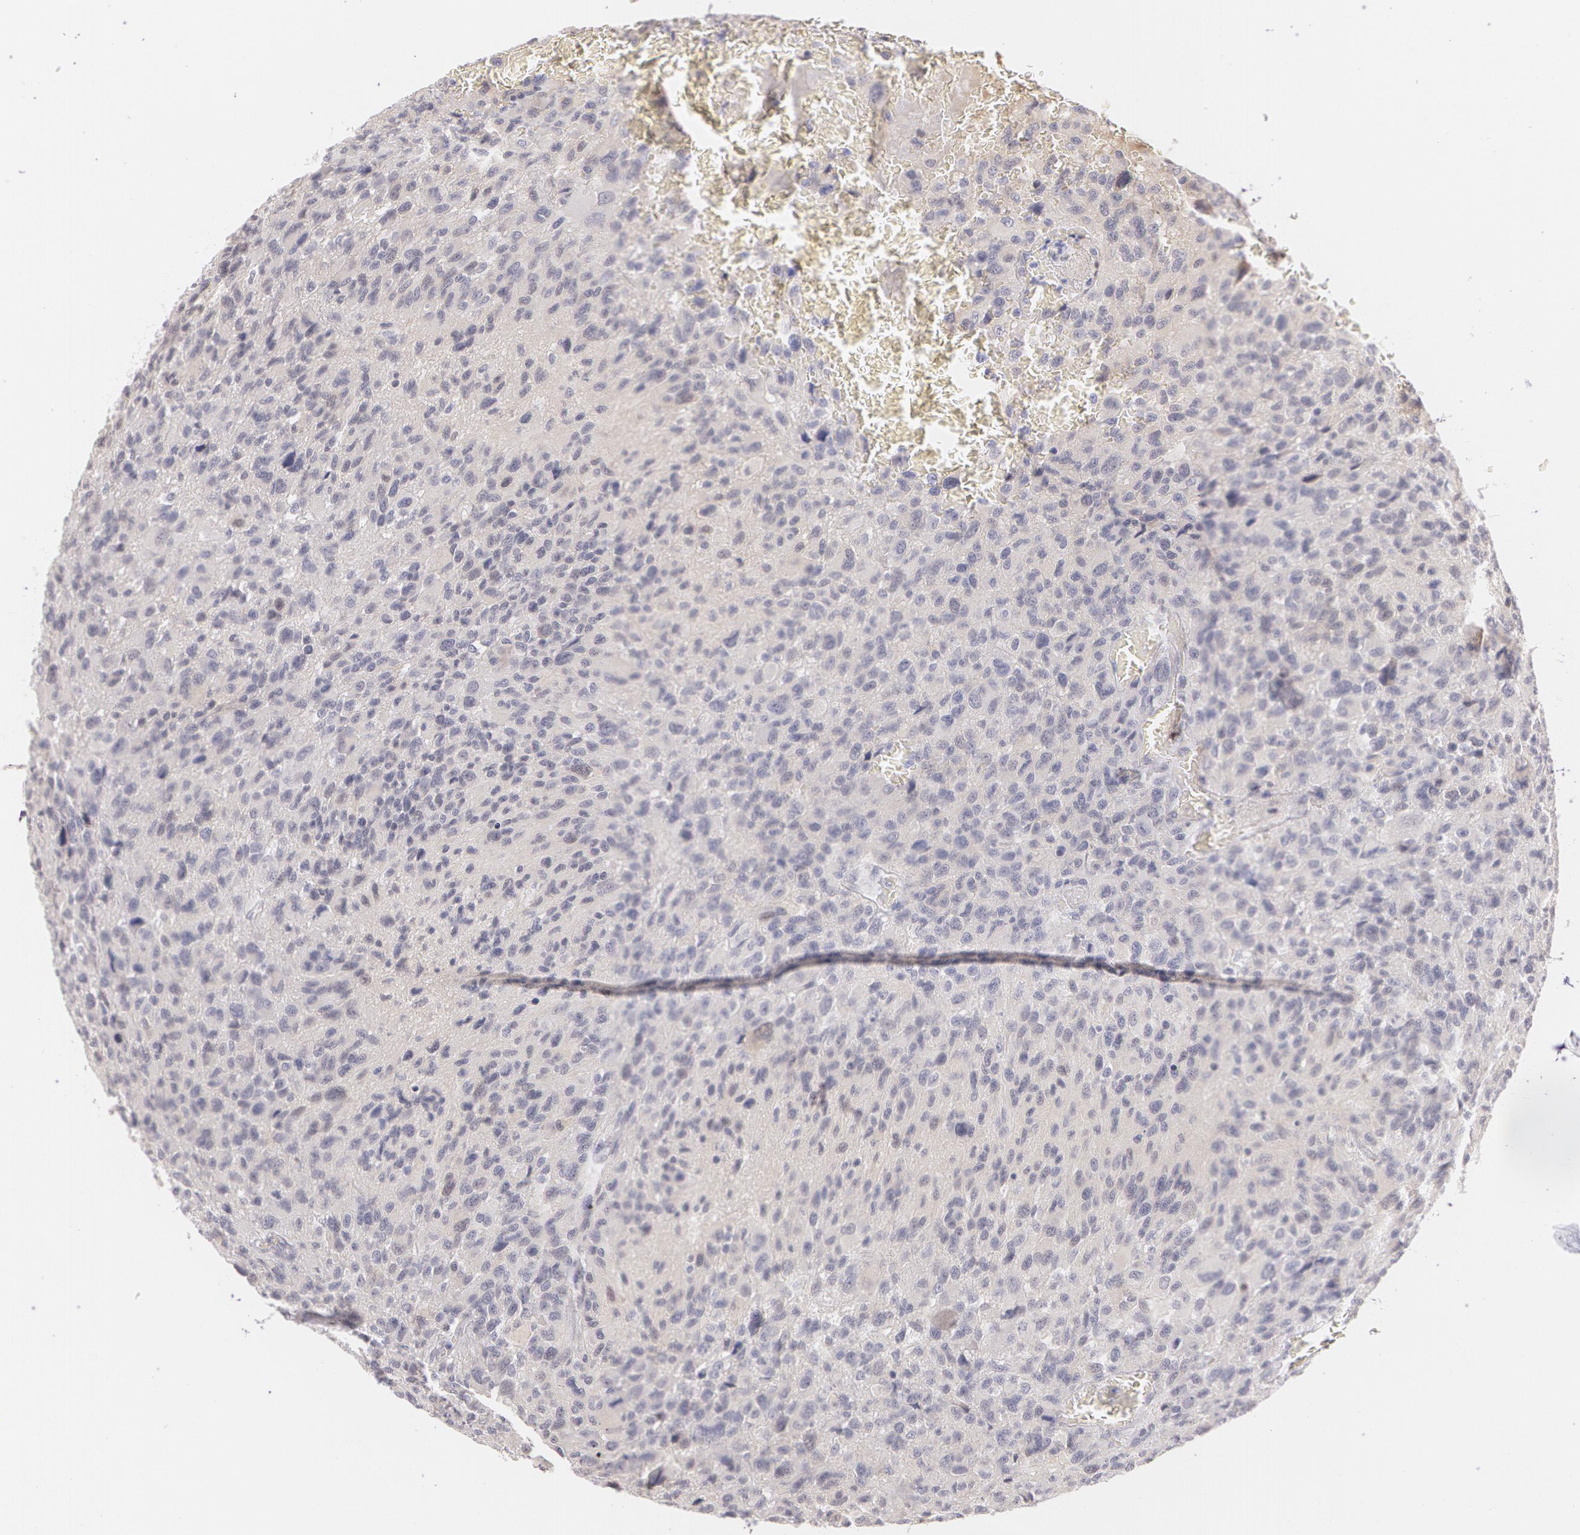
{"staining": {"intensity": "negative", "quantity": "none", "location": "none"}, "tissue": "glioma", "cell_type": "Tumor cells", "image_type": "cancer", "snomed": [{"axis": "morphology", "description": "Glioma, malignant, High grade"}, {"axis": "topography", "description": "Brain"}], "caption": "Immunohistochemical staining of malignant glioma (high-grade) displays no significant staining in tumor cells.", "gene": "LBP", "patient": {"sex": "male", "age": 69}}